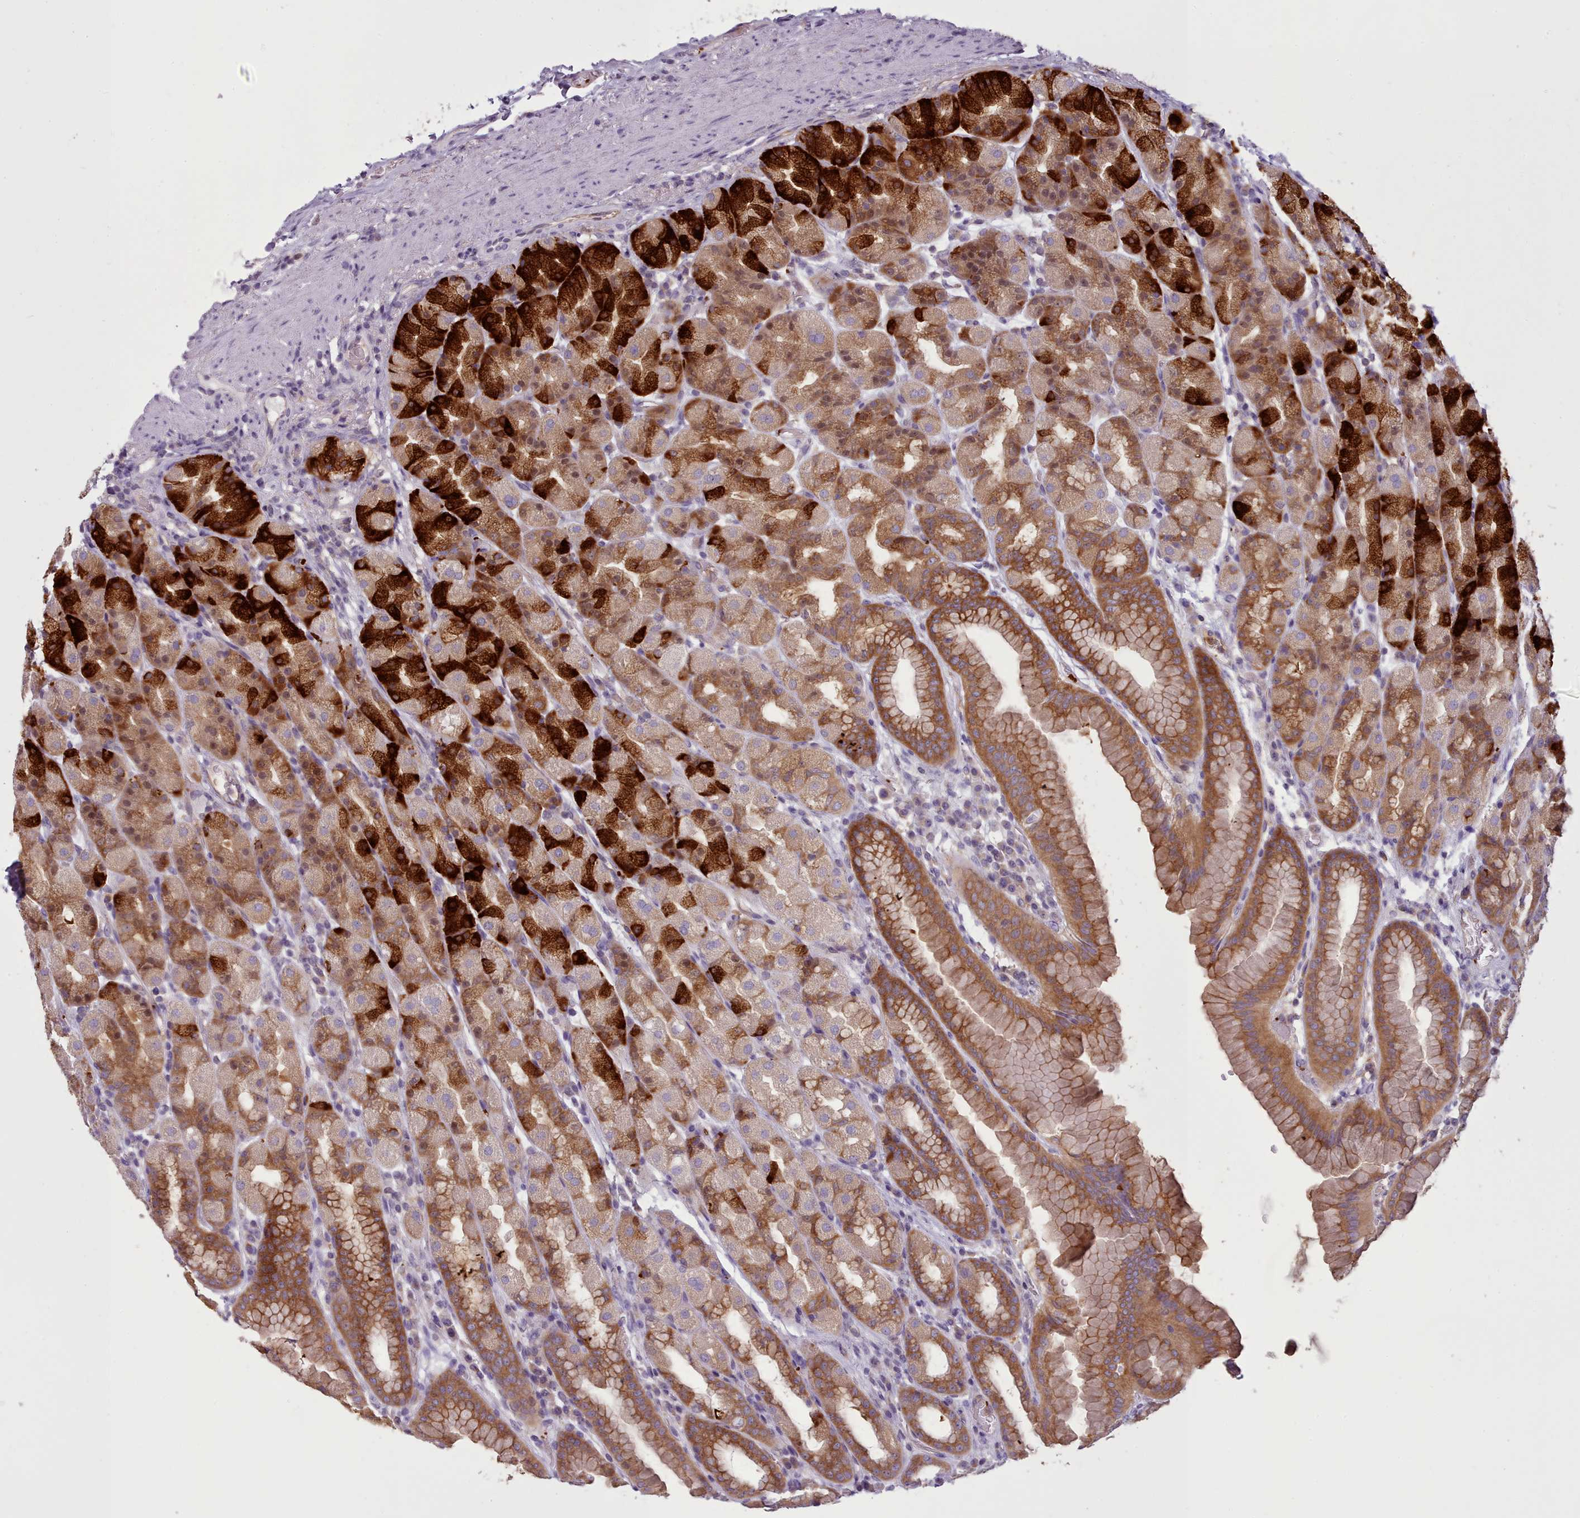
{"staining": {"intensity": "strong", "quantity": ">75%", "location": "cytoplasmic/membranous,nuclear"}, "tissue": "stomach", "cell_type": "Glandular cells", "image_type": "normal", "snomed": [{"axis": "morphology", "description": "Normal tissue, NOS"}, {"axis": "topography", "description": "Stomach, upper"}, {"axis": "topography", "description": "Stomach"}], "caption": "A high-resolution image shows immunohistochemistry (IHC) staining of unremarkable stomach, which shows strong cytoplasmic/membranous,nuclear expression in approximately >75% of glandular cells.", "gene": "NDST2", "patient": {"sex": "male", "age": 68}}